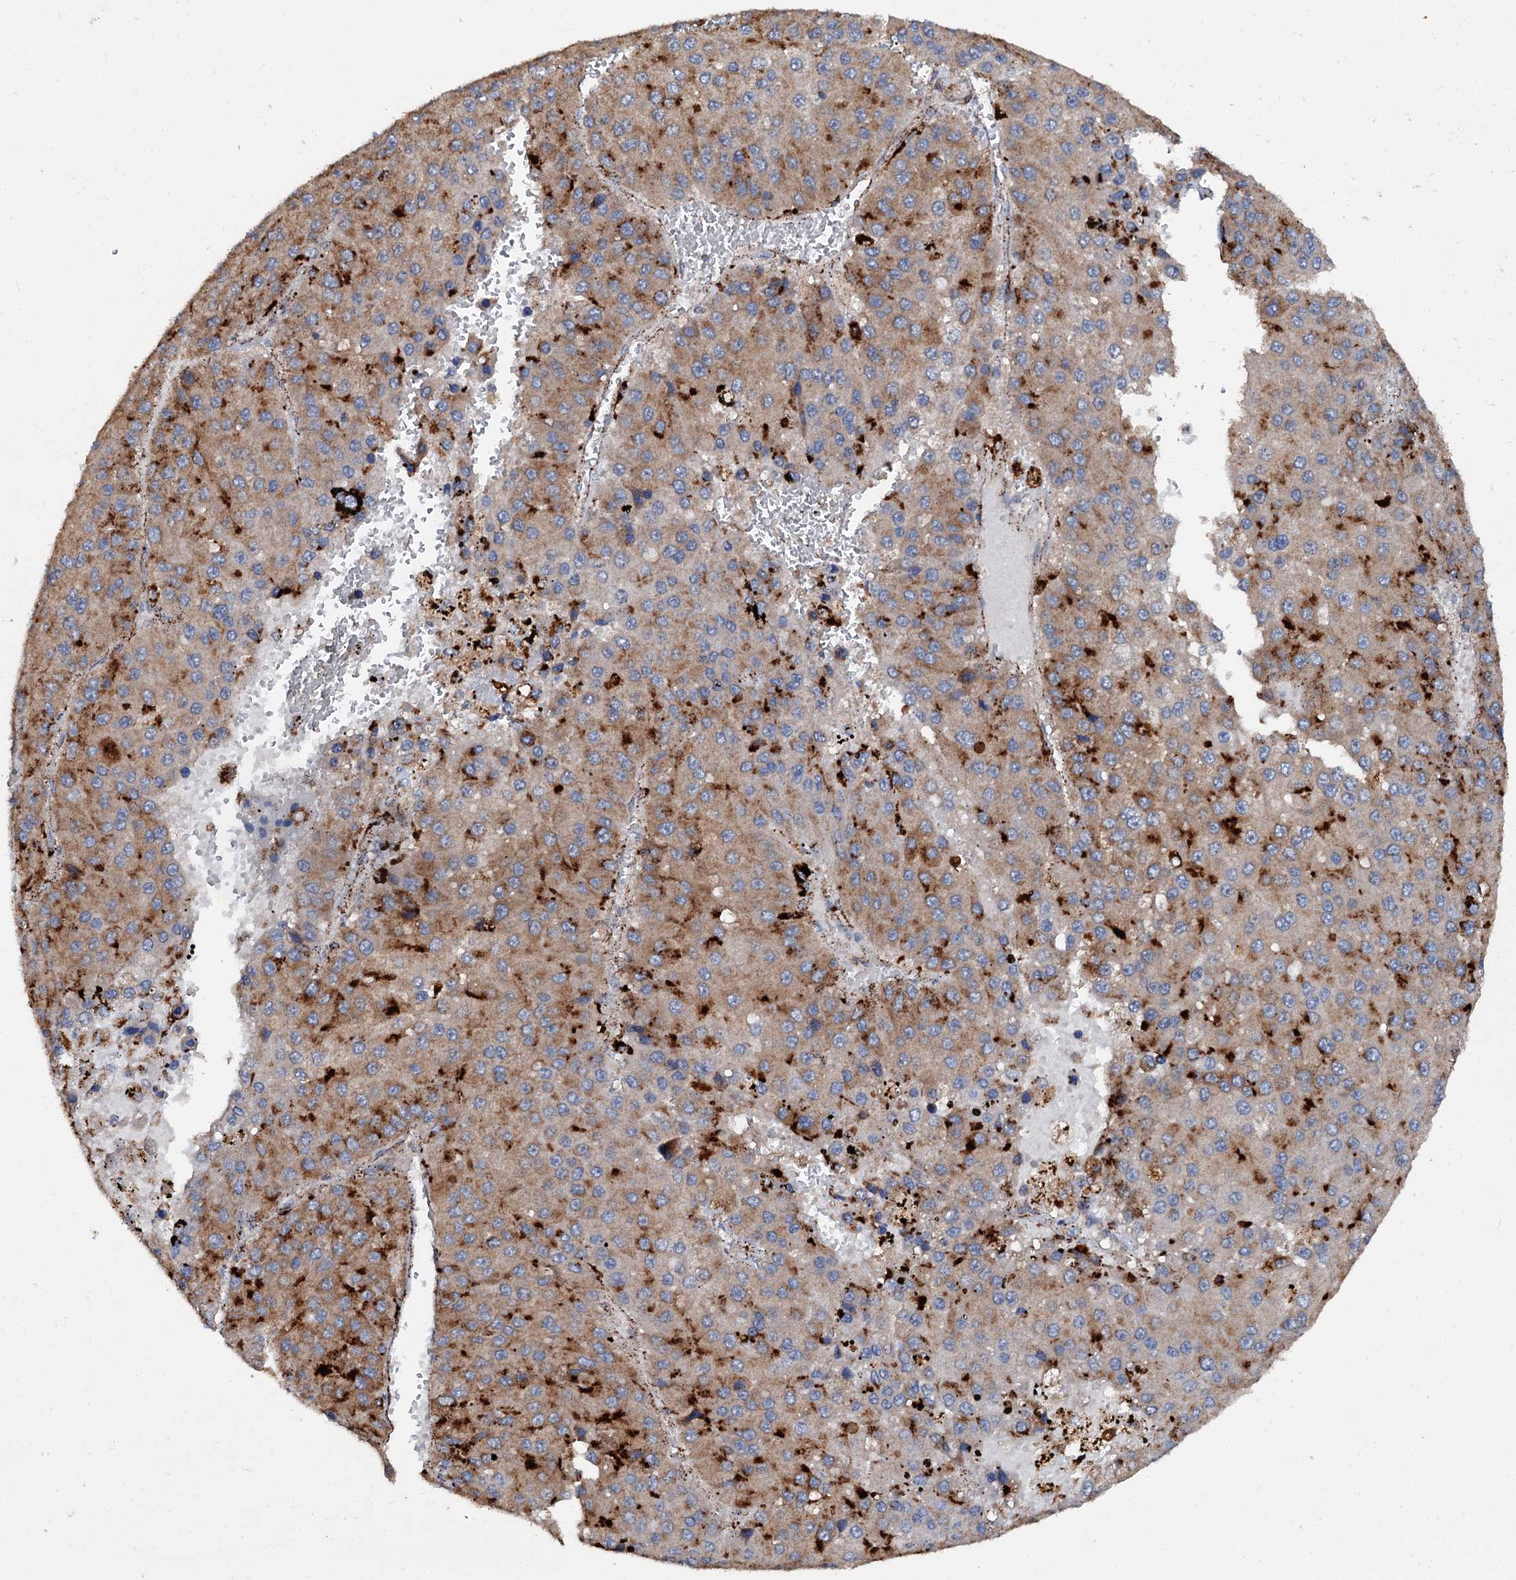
{"staining": {"intensity": "strong", "quantity": "25%-75%", "location": "cytoplasmic/membranous"}, "tissue": "liver cancer", "cell_type": "Tumor cells", "image_type": "cancer", "snomed": [{"axis": "morphology", "description": "Carcinoma, Hepatocellular, NOS"}, {"axis": "topography", "description": "Liver"}], "caption": "Liver cancer (hepatocellular carcinoma) stained with a protein marker shows strong staining in tumor cells.", "gene": "GBA1", "patient": {"sex": "female", "age": 73}}